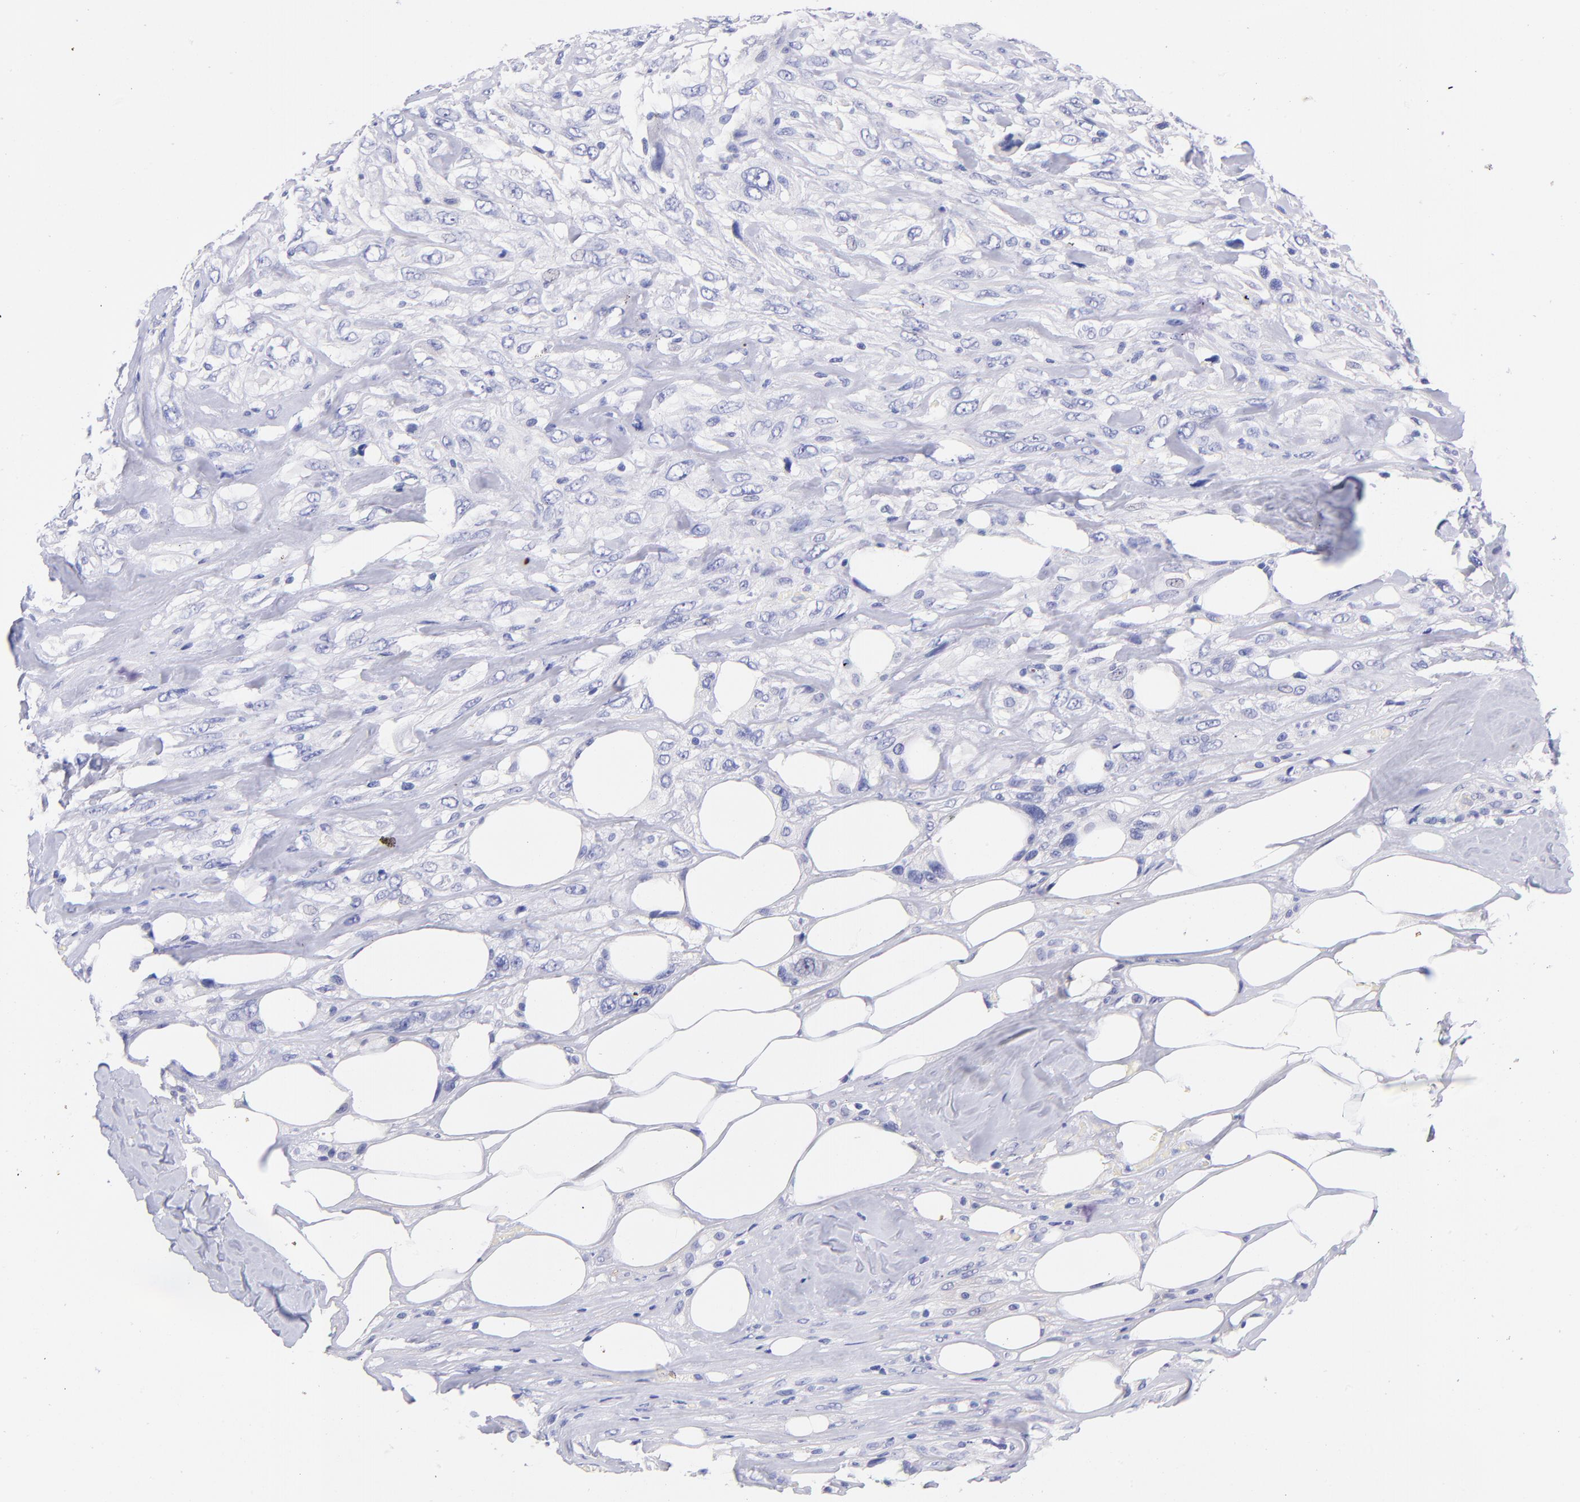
{"staining": {"intensity": "negative", "quantity": "none", "location": "none"}, "tissue": "breast cancer", "cell_type": "Tumor cells", "image_type": "cancer", "snomed": [{"axis": "morphology", "description": "Neoplasm, malignant, NOS"}, {"axis": "topography", "description": "Breast"}], "caption": "High magnification brightfield microscopy of breast cancer stained with DAB (3,3'-diaminobenzidine) (brown) and counterstained with hematoxylin (blue): tumor cells show no significant positivity.", "gene": "RAB3B", "patient": {"sex": "female", "age": 50}}